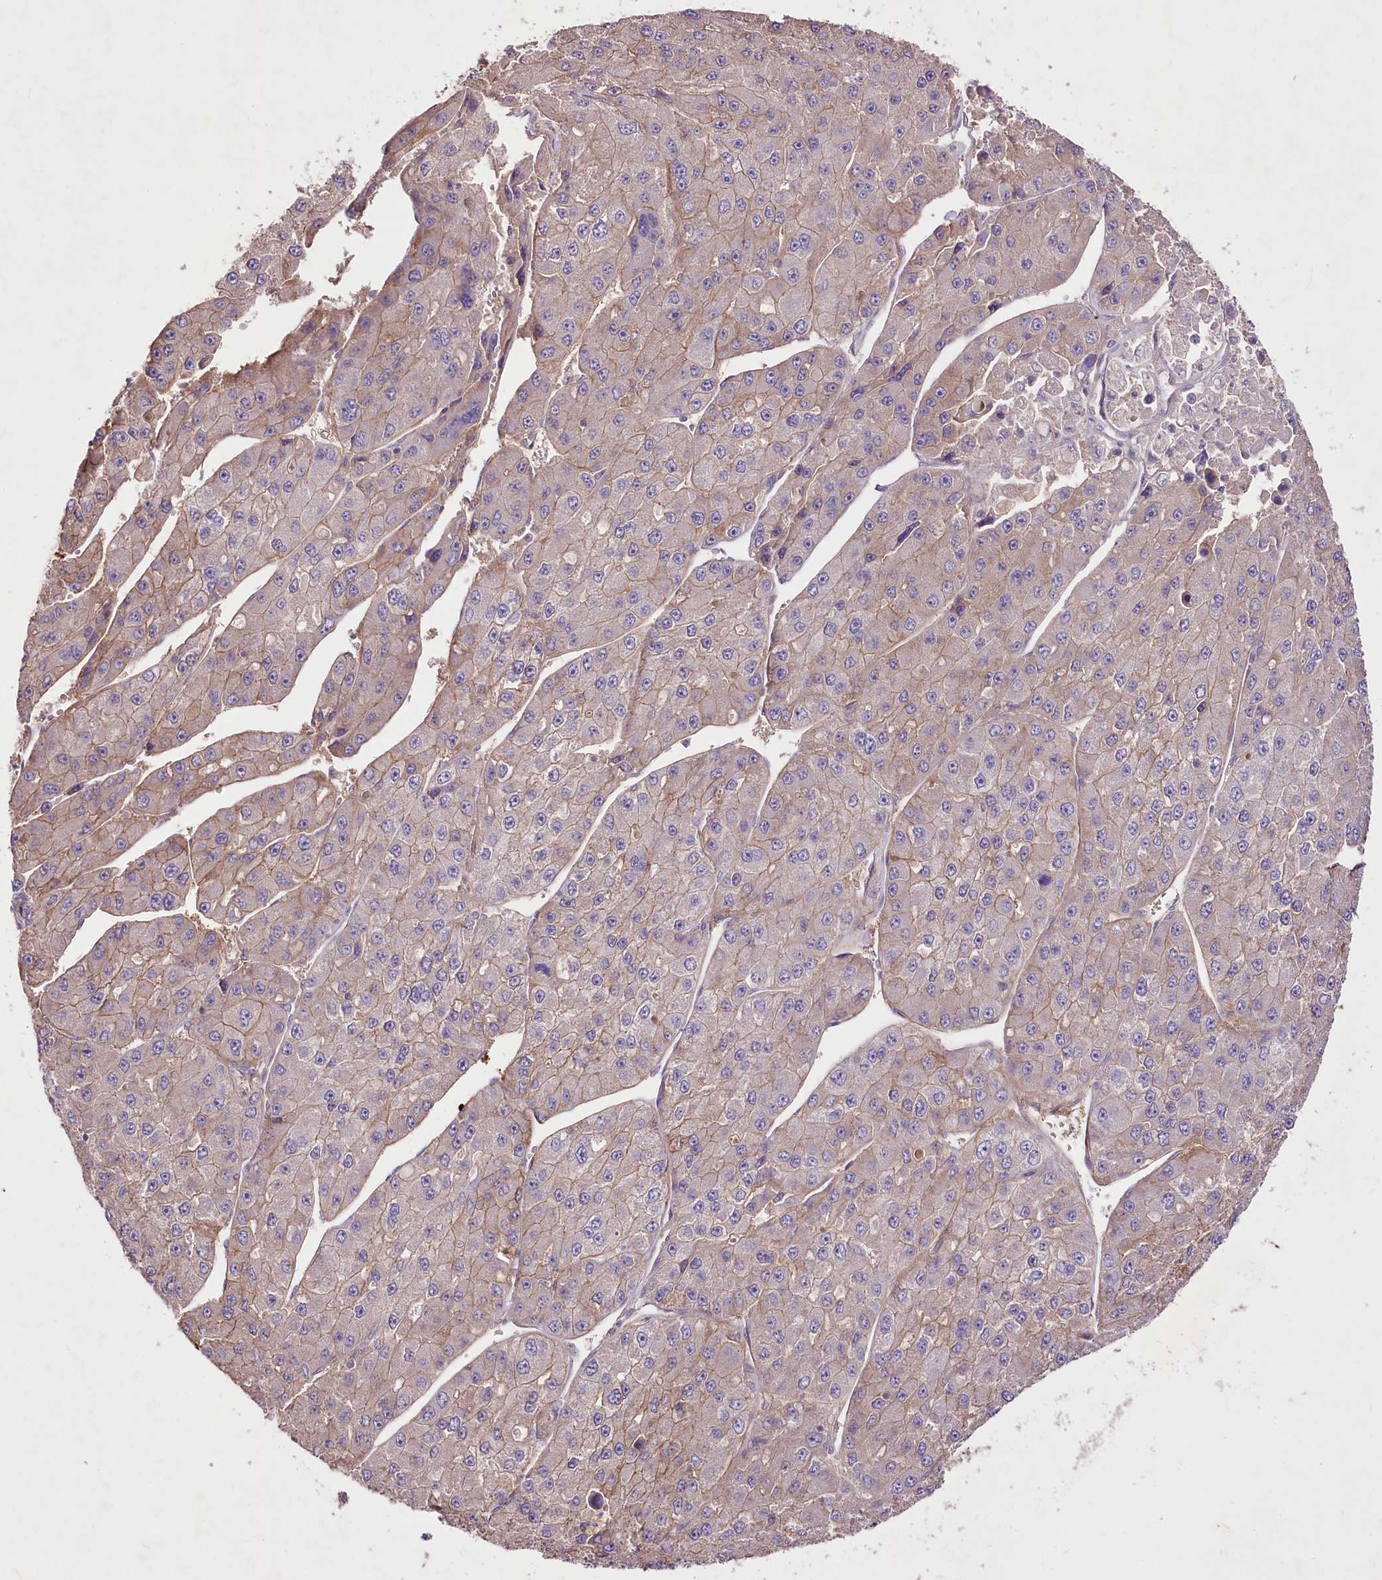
{"staining": {"intensity": "weak", "quantity": "25%-75%", "location": "cytoplasmic/membranous"}, "tissue": "liver cancer", "cell_type": "Tumor cells", "image_type": "cancer", "snomed": [{"axis": "morphology", "description": "Carcinoma, Hepatocellular, NOS"}, {"axis": "topography", "description": "Liver"}], "caption": "Protein expression analysis of human liver hepatocellular carcinoma reveals weak cytoplasmic/membranous staining in about 25%-75% of tumor cells. The staining was performed using DAB to visualize the protein expression in brown, while the nuclei were stained in blue with hematoxylin (Magnification: 20x).", "gene": "ENPP1", "patient": {"sex": "female", "age": 73}}